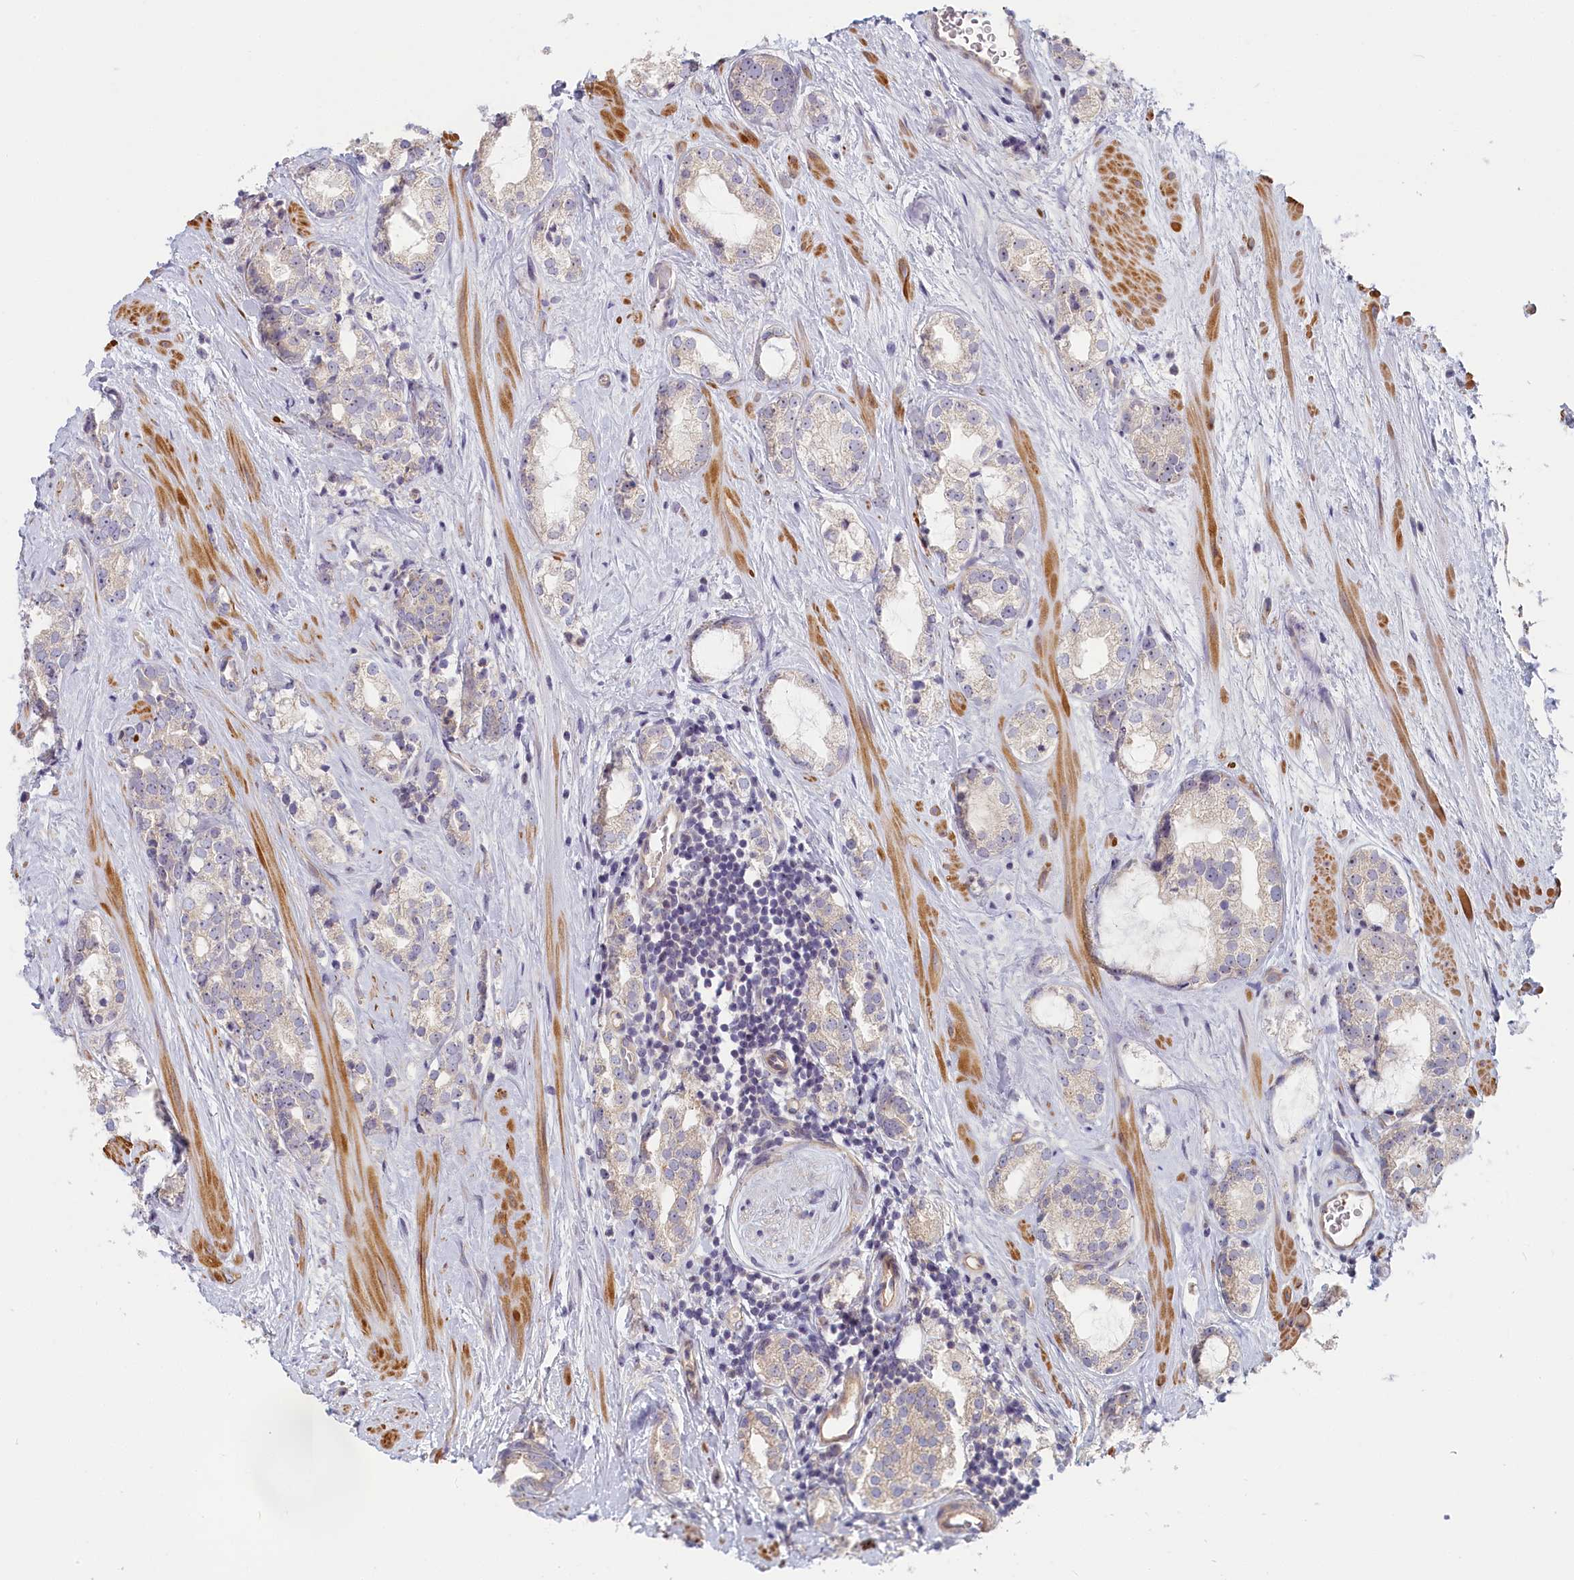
{"staining": {"intensity": "negative", "quantity": "none", "location": "none"}, "tissue": "prostate cancer", "cell_type": "Tumor cells", "image_type": "cancer", "snomed": [{"axis": "morphology", "description": "Adenocarcinoma, High grade"}, {"axis": "topography", "description": "Prostate"}], "caption": "An image of high-grade adenocarcinoma (prostate) stained for a protein displays no brown staining in tumor cells.", "gene": "INTS4", "patient": {"sex": "male", "age": 64}}